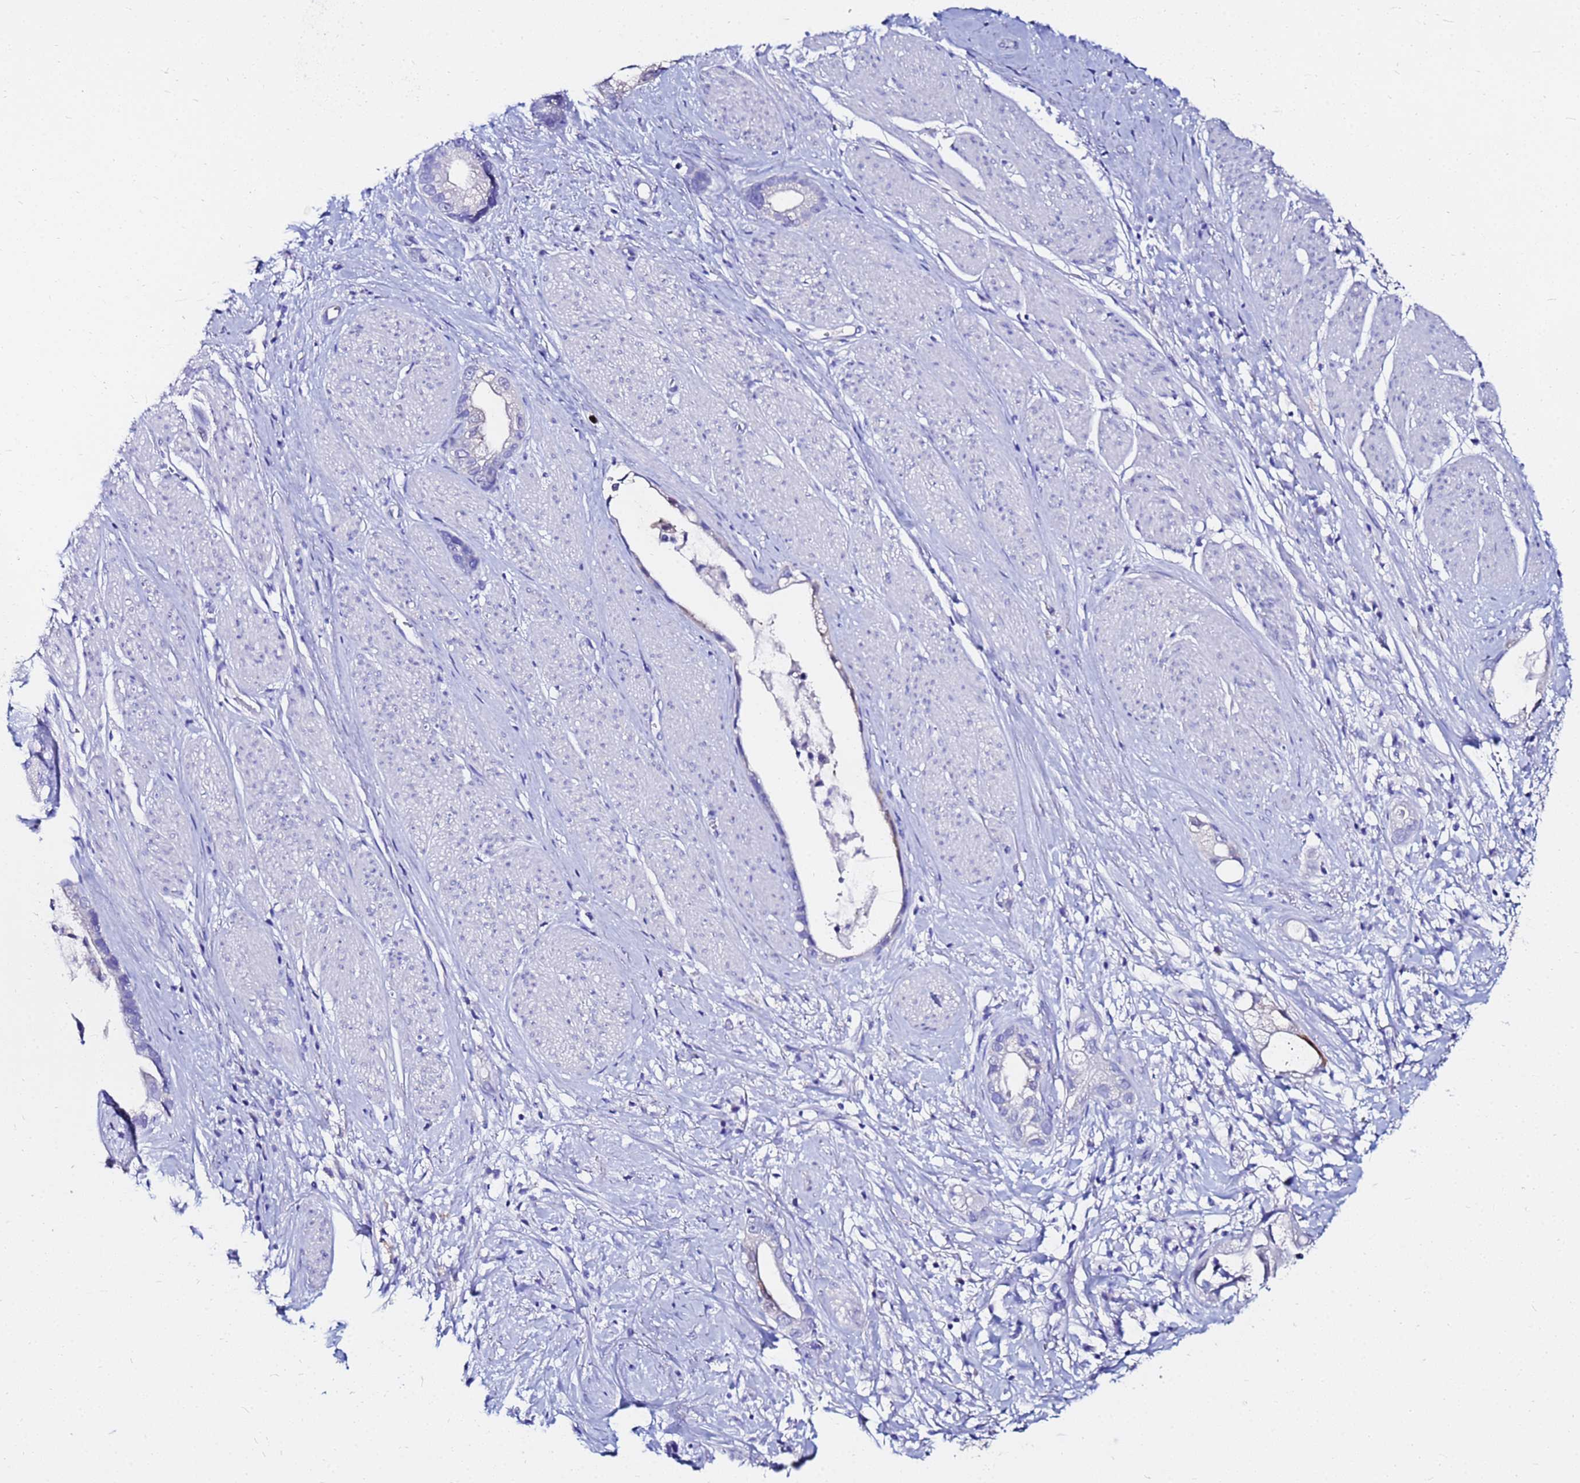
{"staining": {"intensity": "negative", "quantity": "none", "location": "none"}, "tissue": "stomach cancer", "cell_type": "Tumor cells", "image_type": "cancer", "snomed": [{"axis": "morphology", "description": "Adenocarcinoma, NOS"}, {"axis": "topography", "description": "Stomach"}], "caption": "An immunohistochemistry histopathology image of adenocarcinoma (stomach) is shown. There is no staining in tumor cells of adenocarcinoma (stomach).", "gene": "PPP1R14C", "patient": {"sex": "male", "age": 55}}